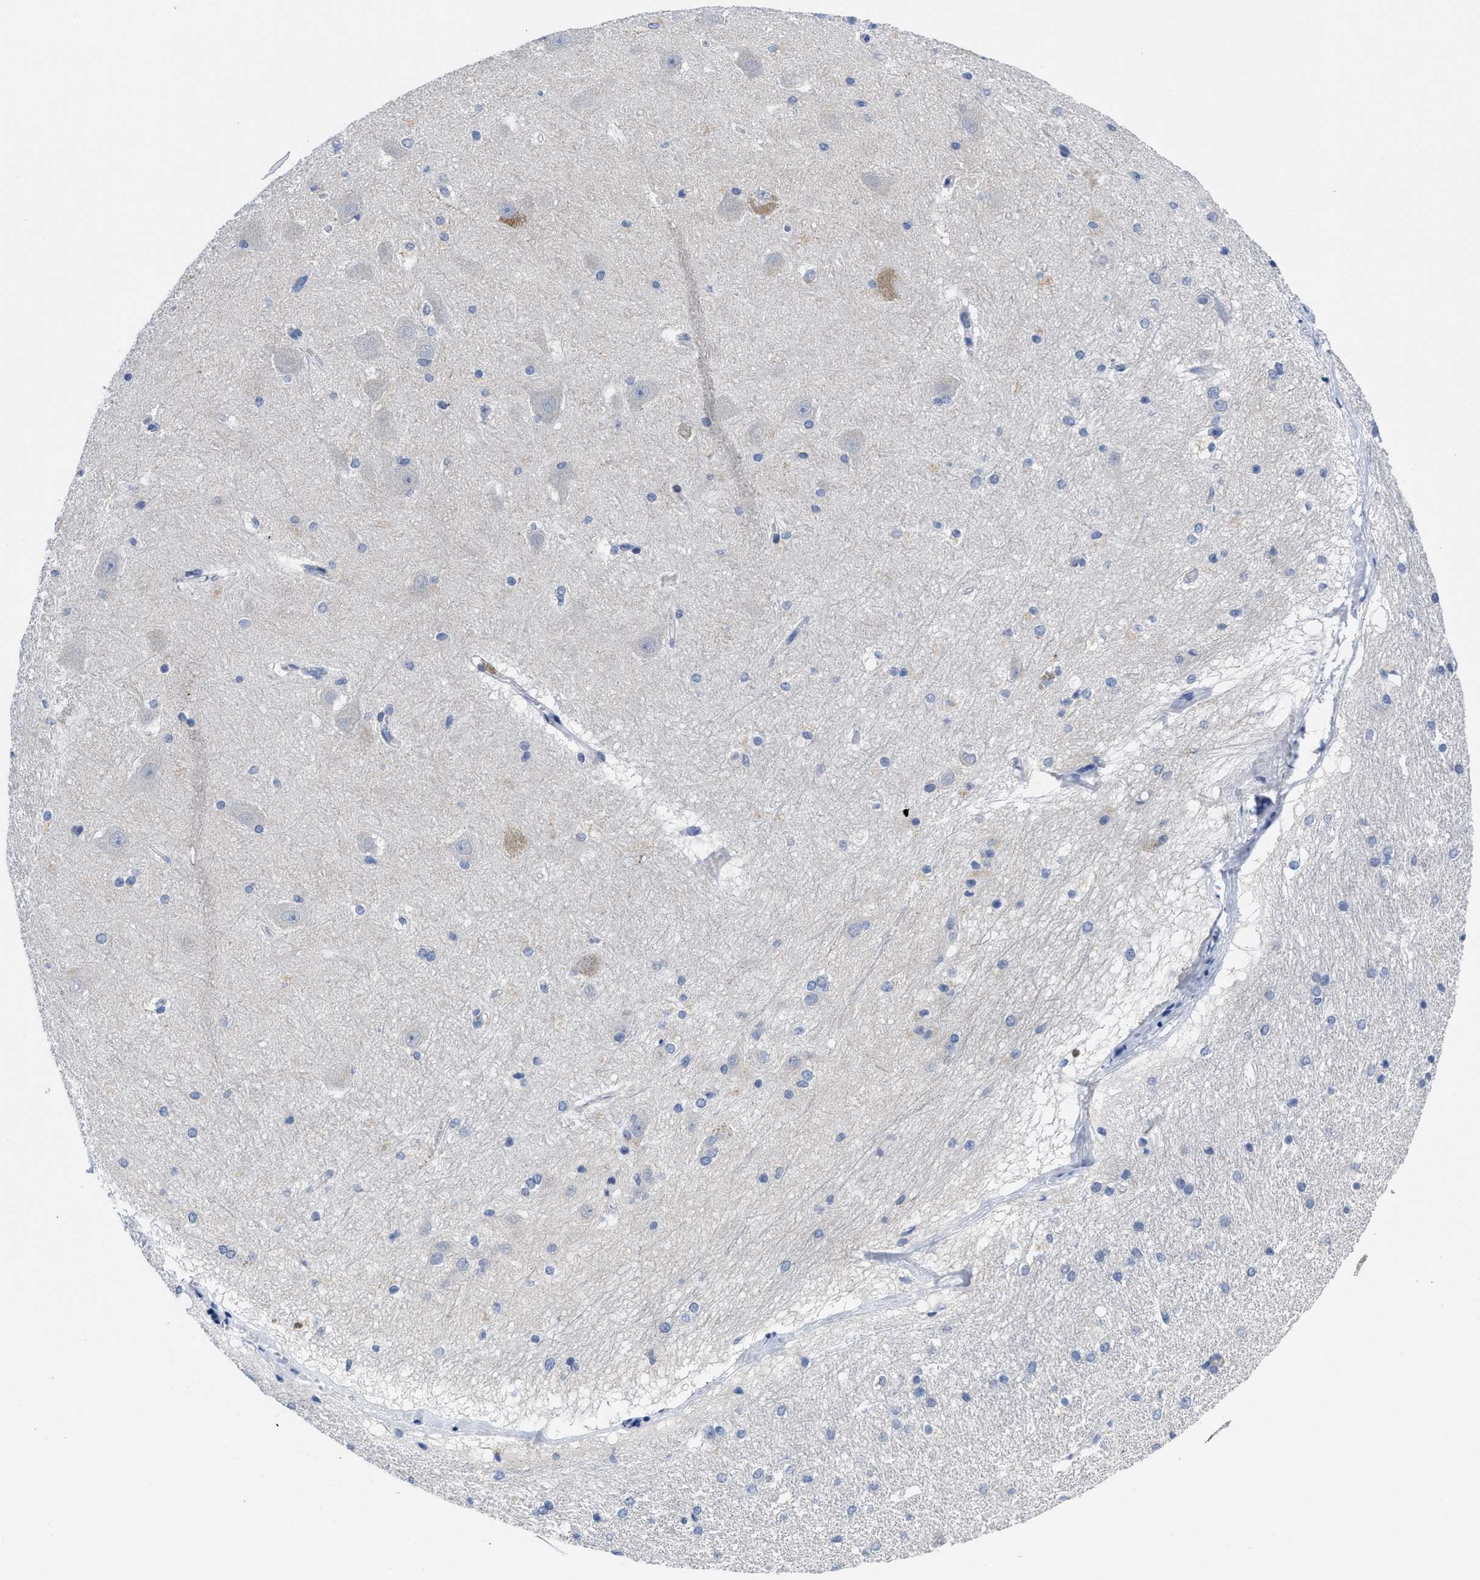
{"staining": {"intensity": "negative", "quantity": "none", "location": "none"}, "tissue": "hippocampus", "cell_type": "Glial cells", "image_type": "normal", "snomed": [{"axis": "morphology", "description": "Normal tissue, NOS"}, {"axis": "topography", "description": "Hippocampus"}], "caption": "Protein analysis of benign hippocampus shows no significant positivity in glial cells.", "gene": "PYY", "patient": {"sex": "female", "age": 19}}